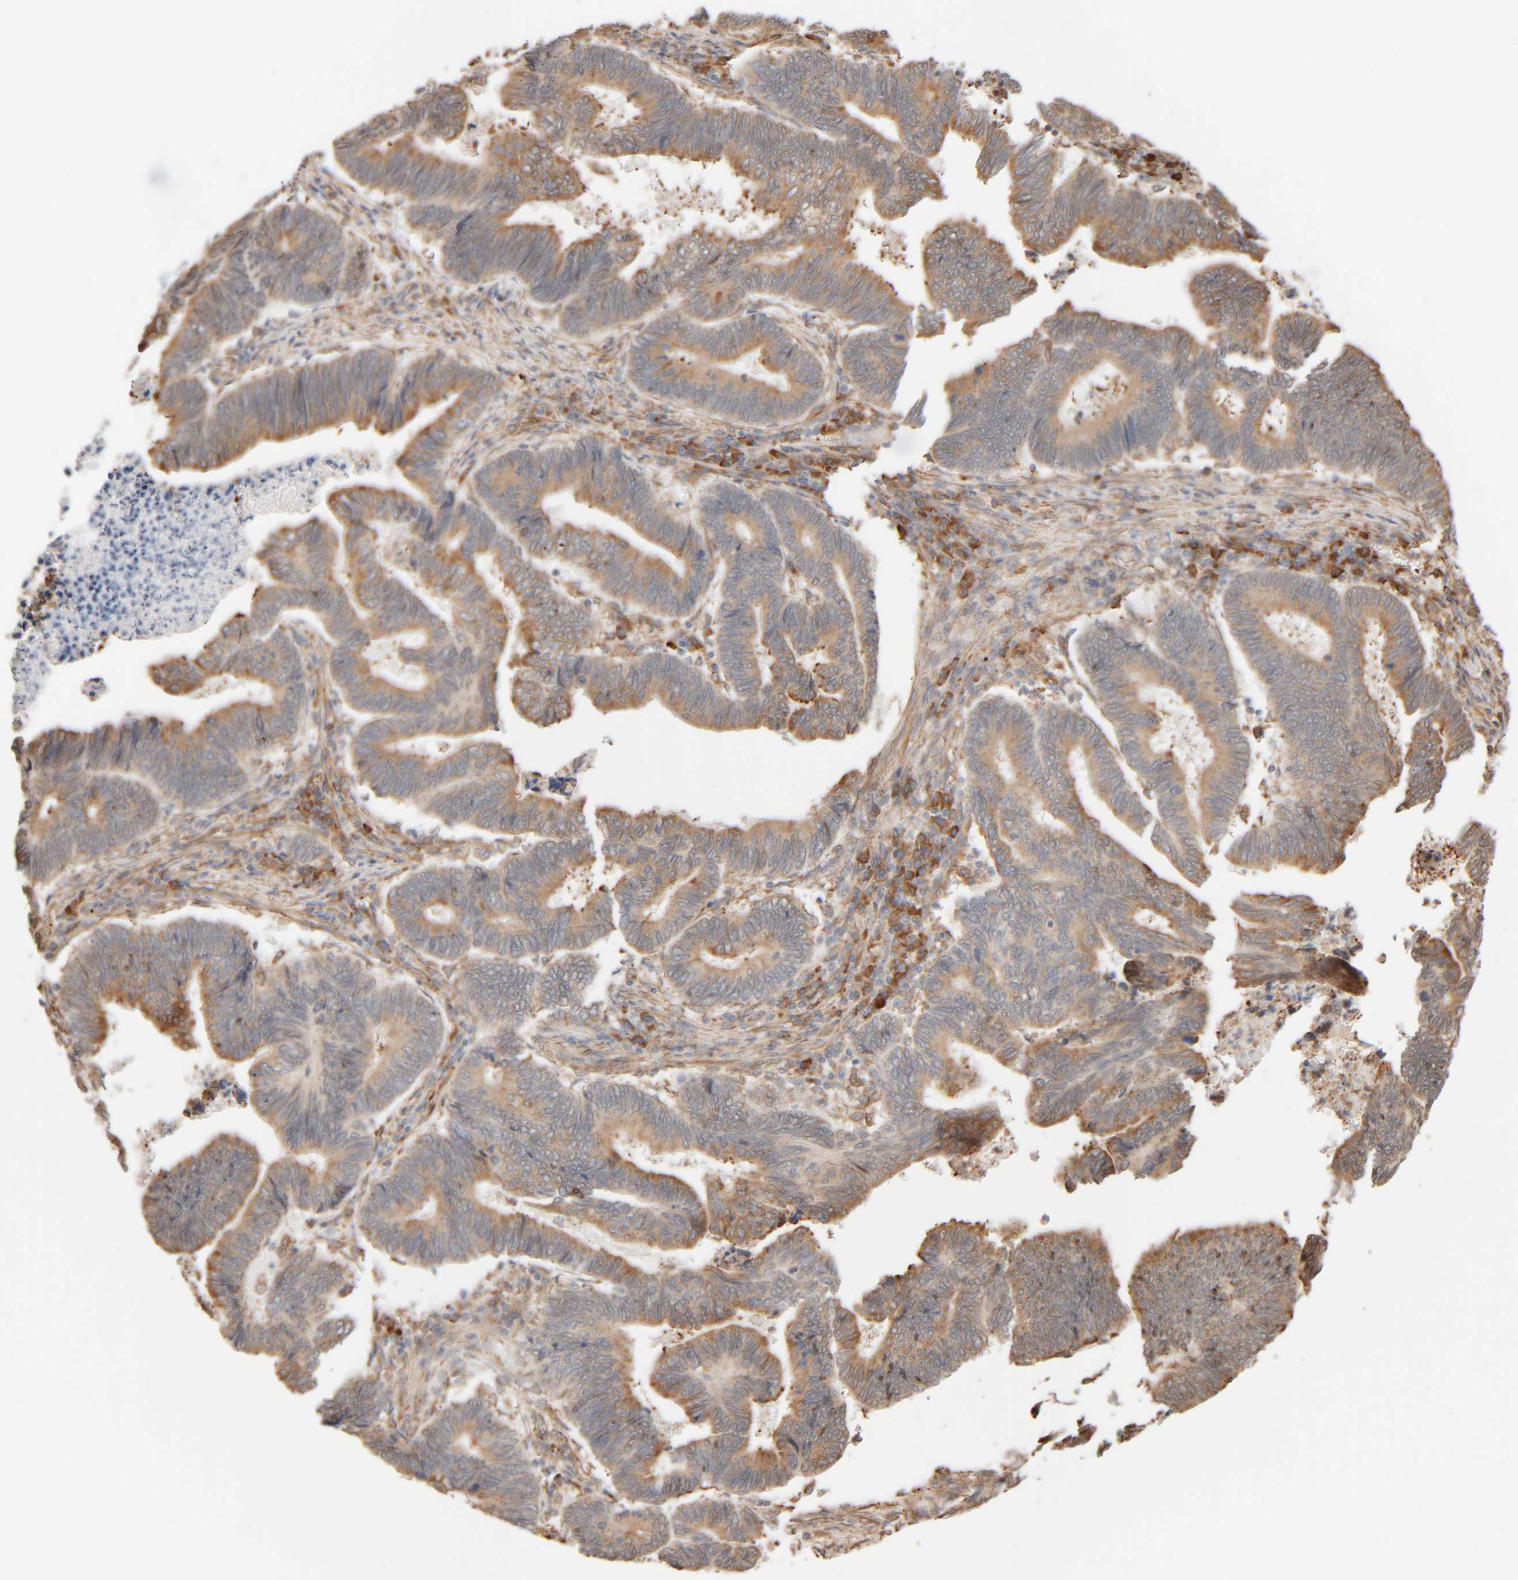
{"staining": {"intensity": "moderate", "quantity": ">75%", "location": "cytoplasmic/membranous"}, "tissue": "pancreatic cancer", "cell_type": "Tumor cells", "image_type": "cancer", "snomed": [{"axis": "morphology", "description": "Adenocarcinoma, NOS"}, {"axis": "topography", "description": "Pancreas"}], "caption": "Brown immunohistochemical staining in pancreatic cancer (adenocarcinoma) exhibits moderate cytoplasmic/membranous staining in approximately >75% of tumor cells. Using DAB (3,3'-diaminobenzidine) (brown) and hematoxylin (blue) stains, captured at high magnification using brightfield microscopy.", "gene": "INTS1", "patient": {"sex": "female", "age": 70}}